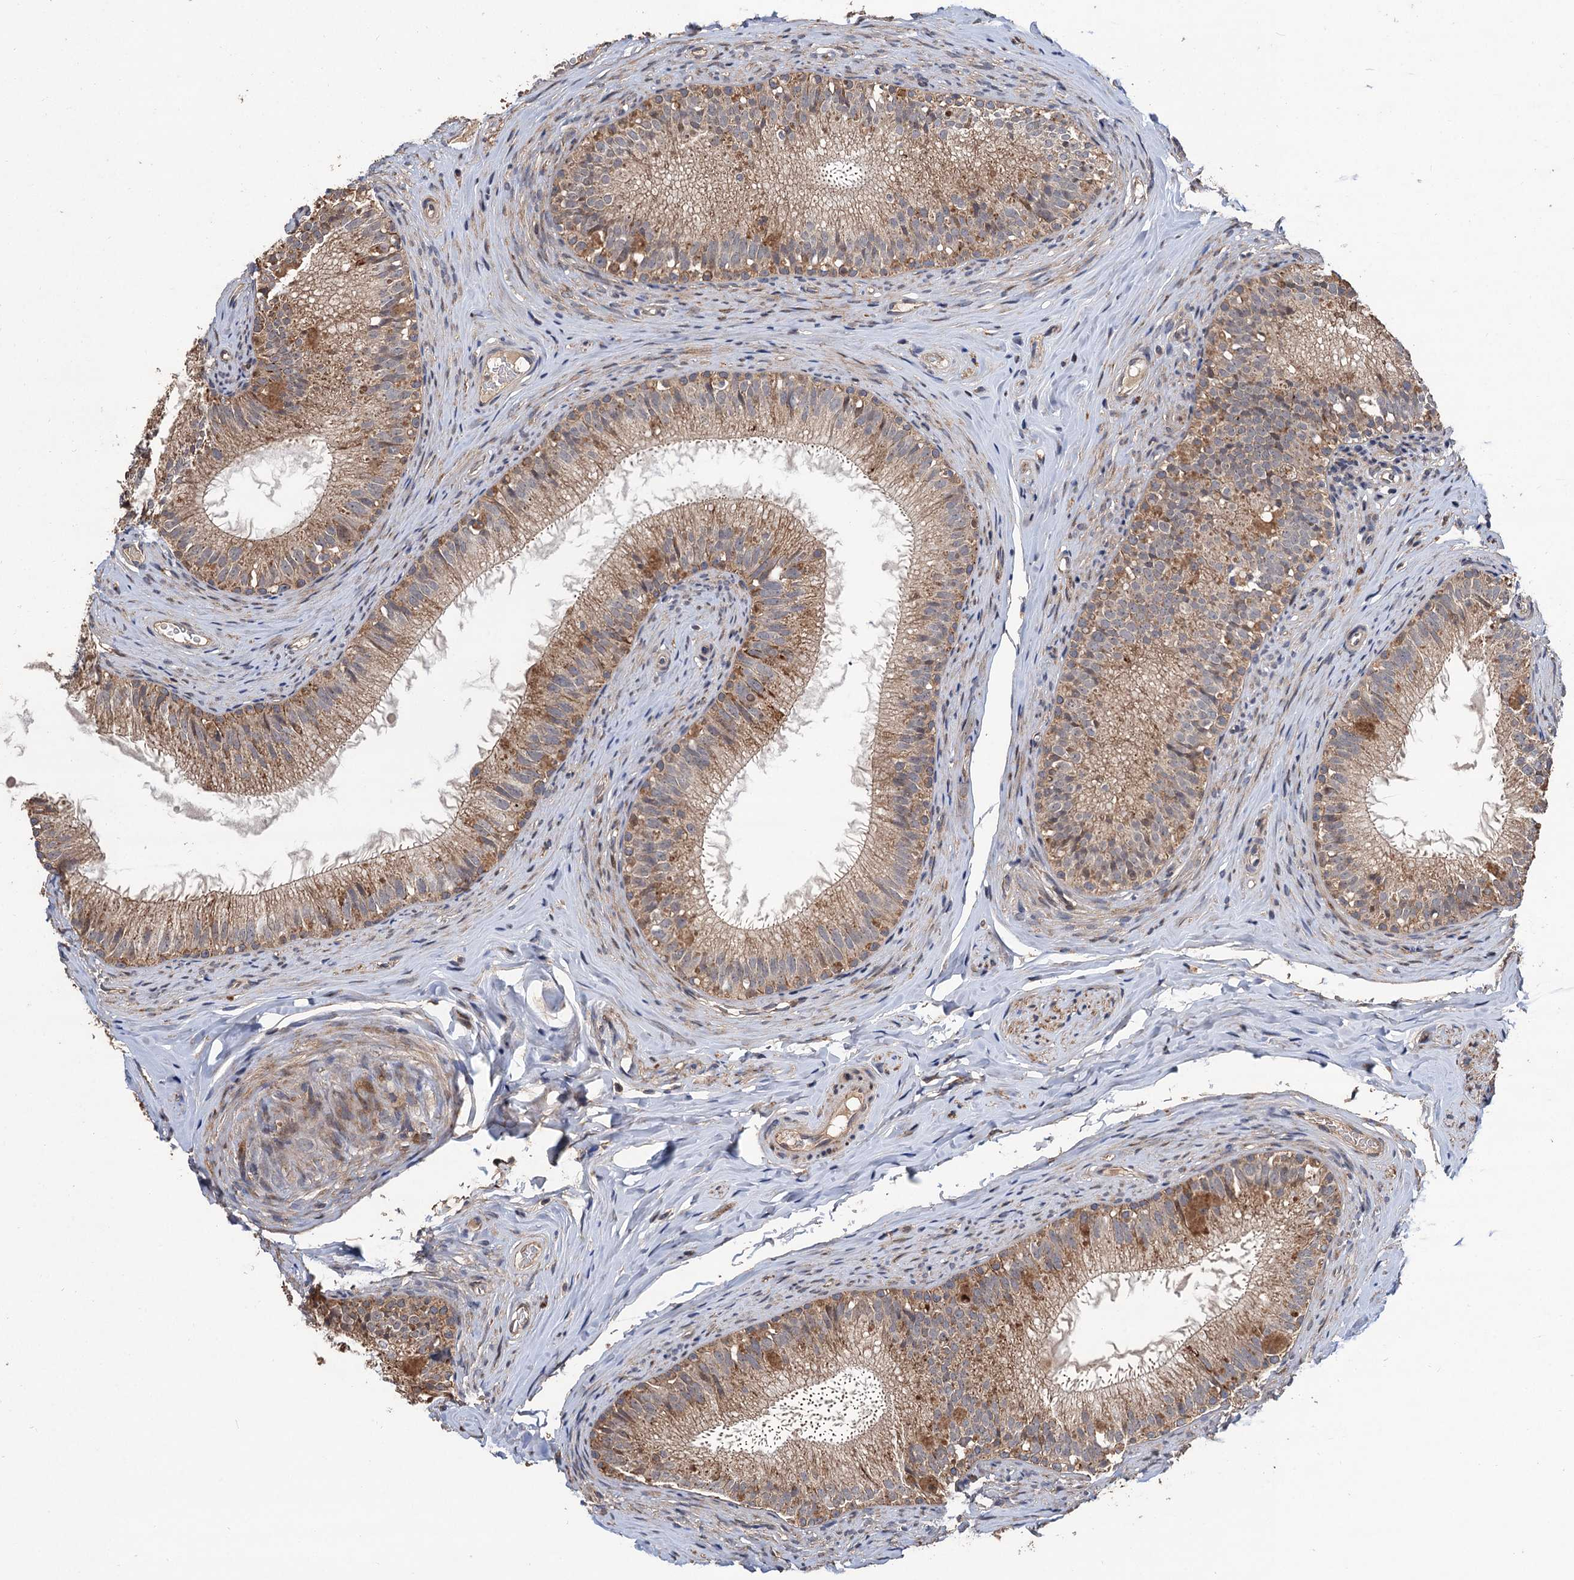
{"staining": {"intensity": "weak", "quantity": "25%-75%", "location": "cytoplasmic/membranous"}, "tissue": "epididymis", "cell_type": "Glandular cells", "image_type": "normal", "snomed": [{"axis": "morphology", "description": "Normal tissue, NOS"}, {"axis": "topography", "description": "Epididymis"}], "caption": "A brown stain labels weak cytoplasmic/membranous positivity of a protein in glandular cells of unremarkable epididymis. (DAB IHC with brightfield microscopy, high magnification).", "gene": "TMEM39B", "patient": {"sex": "male", "age": 34}}